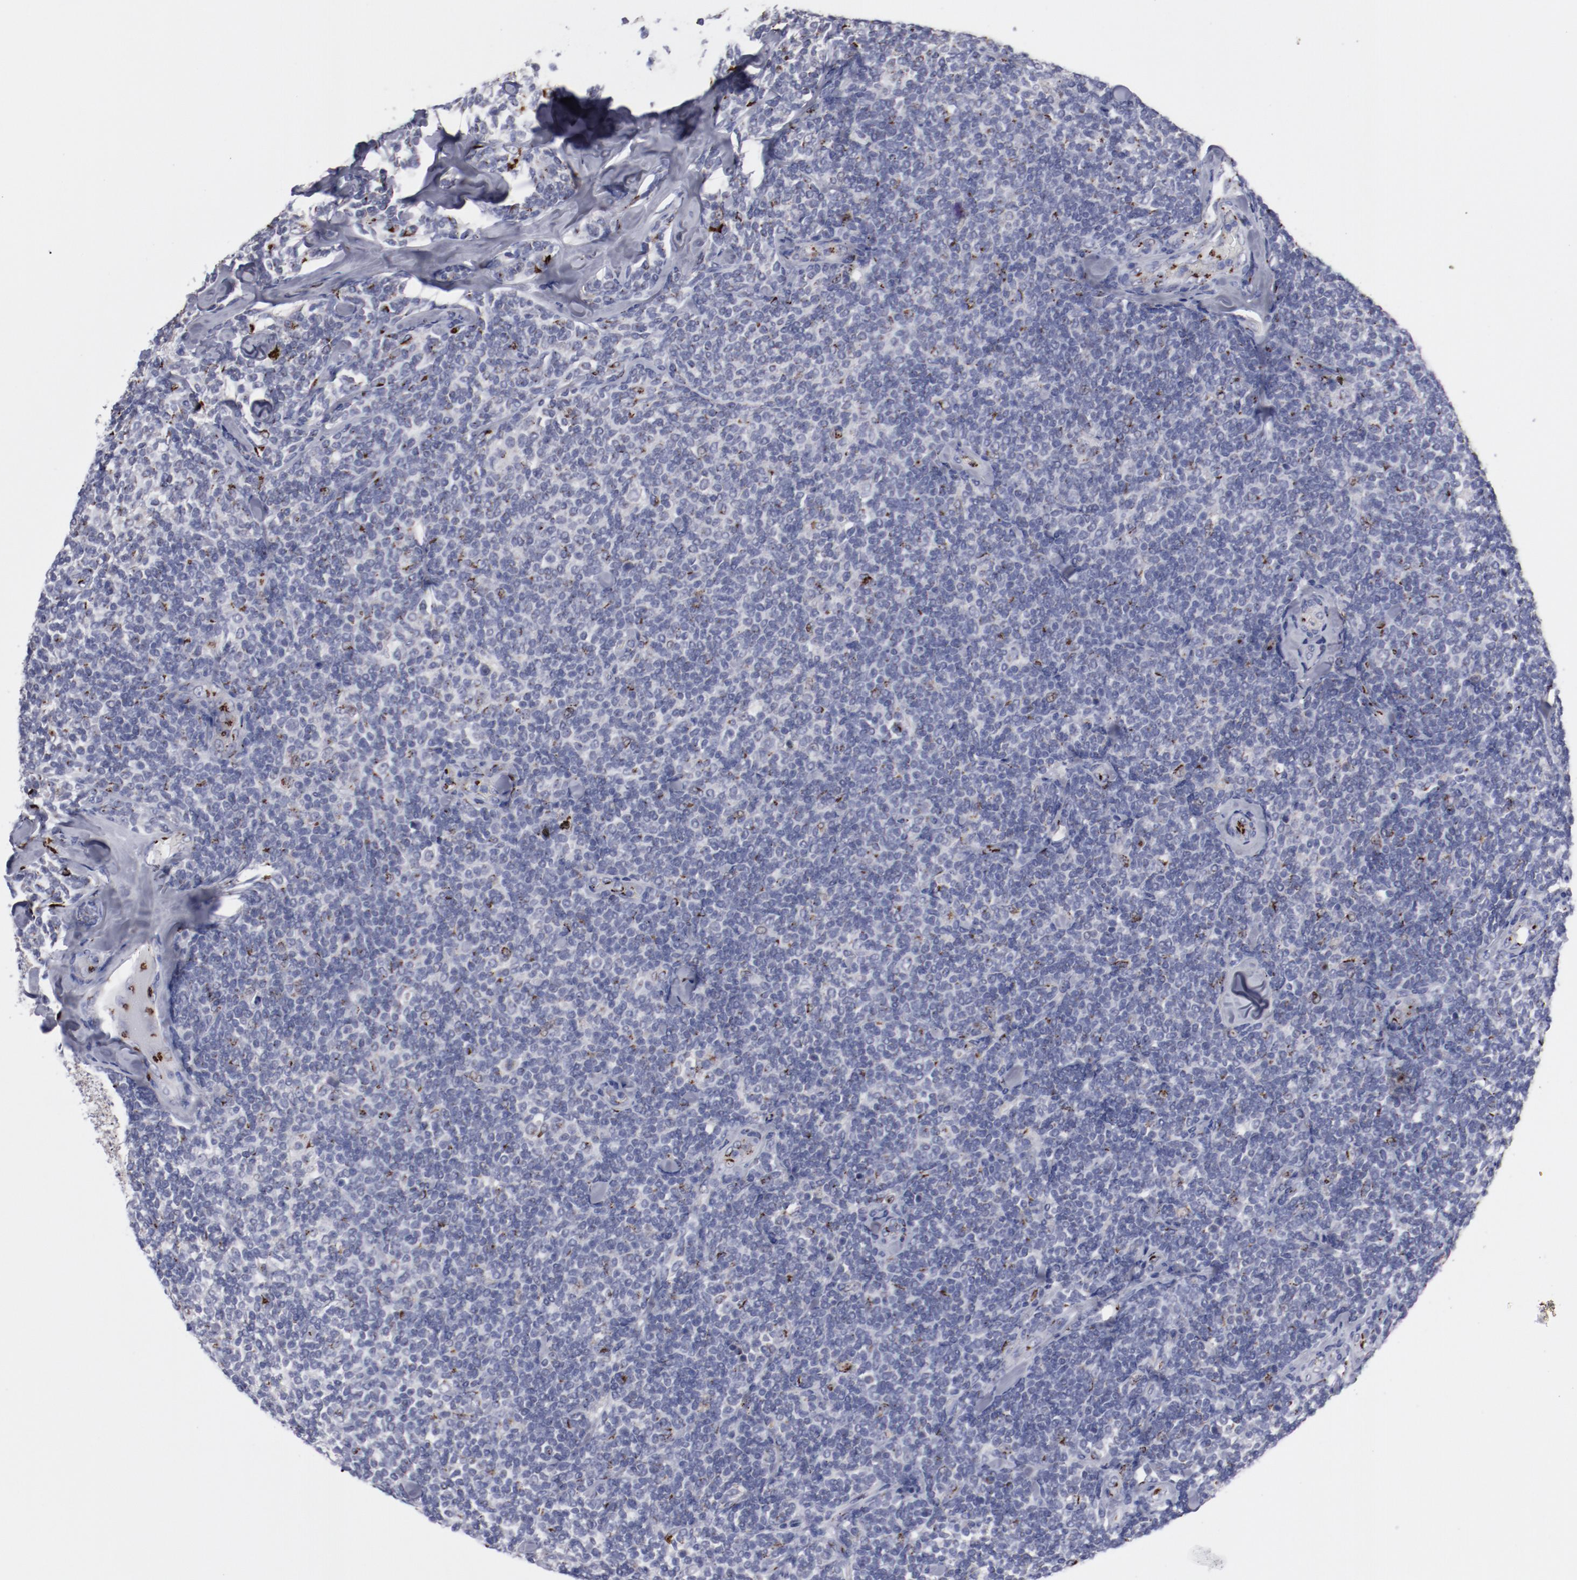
{"staining": {"intensity": "strong", "quantity": "25%-75%", "location": "cytoplasmic/membranous"}, "tissue": "lymphoma", "cell_type": "Tumor cells", "image_type": "cancer", "snomed": [{"axis": "morphology", "description": "Malignant lymphoma, non-Hodgkin's type, Low grade"}, {"axis": "topography", "description": "Lymph node"}], "caption": "Low-grade malignant lymphoma, non-Hodgkin's type stained with IHC demonstrates strong cytoplasmic/membranous expression in about 25%-75% of tumor cells.", "gene": "GOLIM4", "patient": {"sex": "female", "age": 56}}